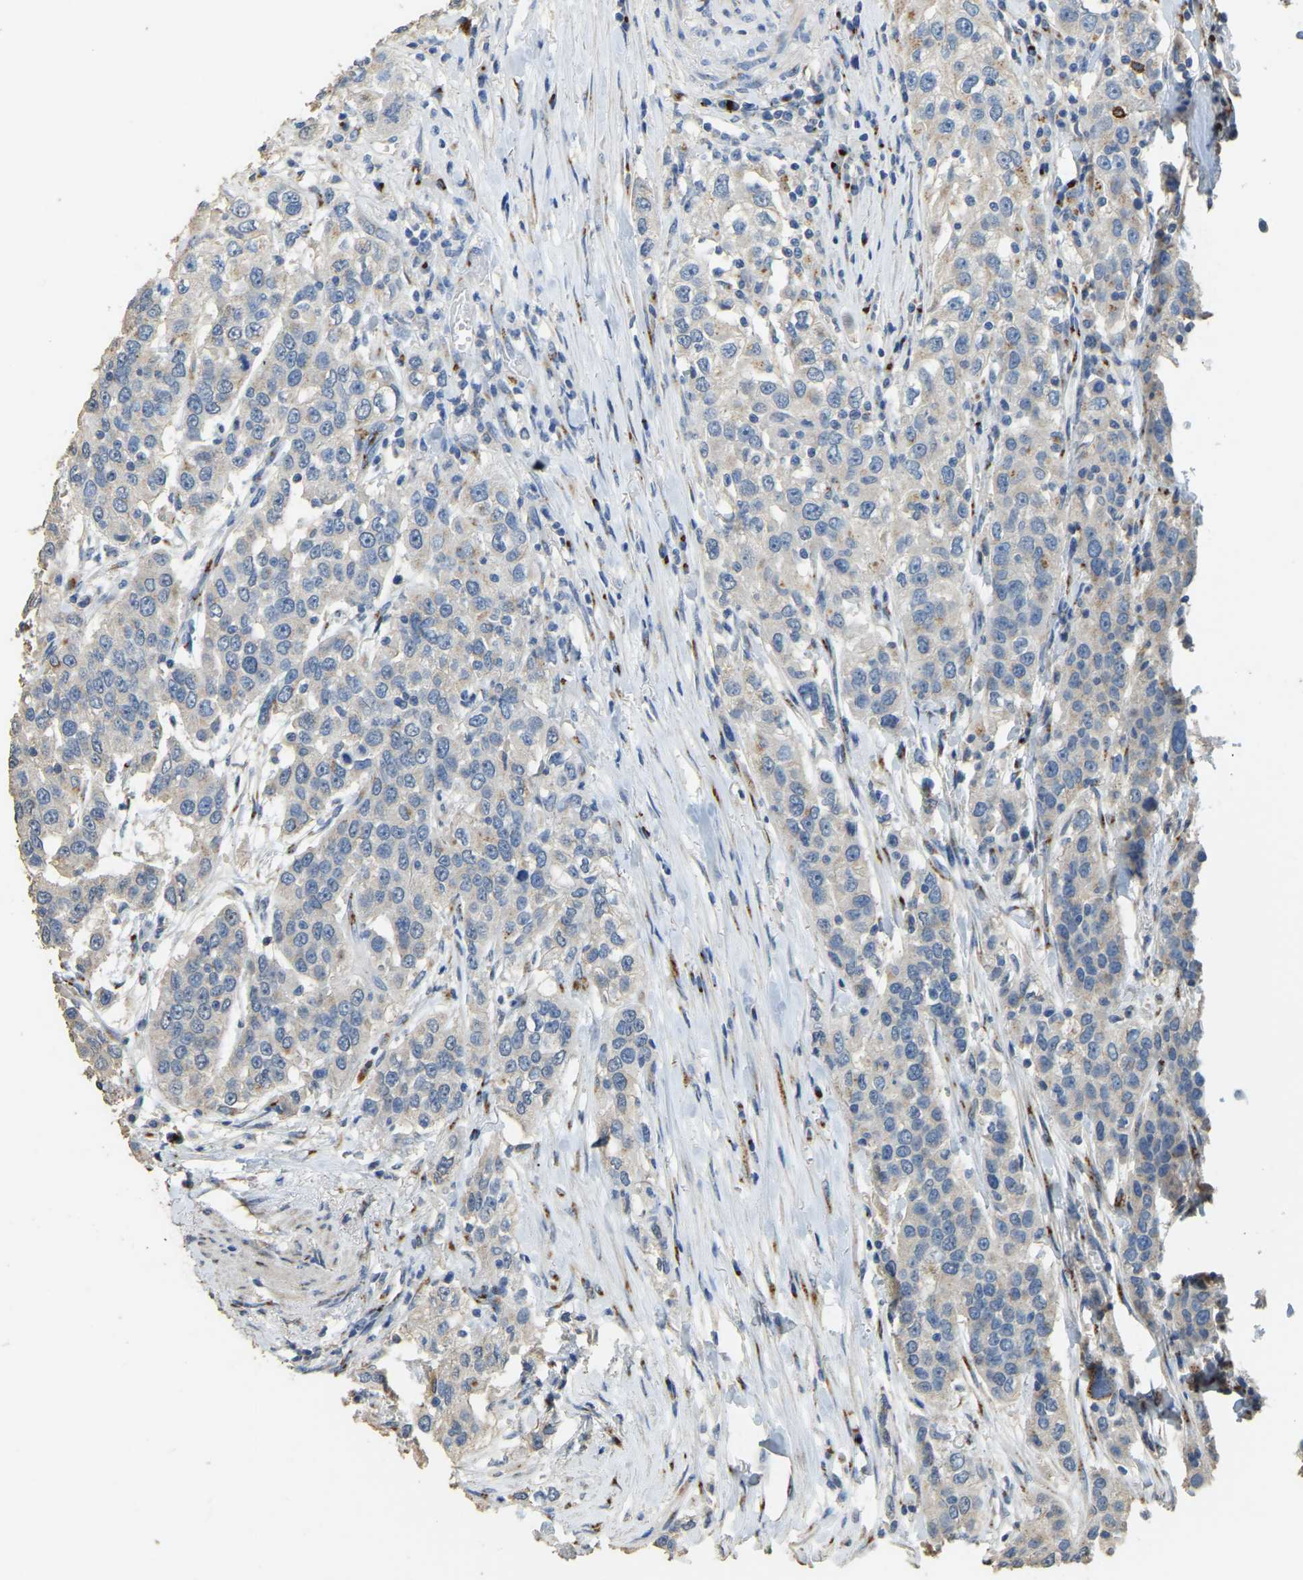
{"staining": {"intensity": "negative", "quantity": "none", "location": "none"}, "tissue": "urothelial cancer", "cell_type": "Tumor cells", "image_type": "cancer", "snomed": [{"axis": "morphology", "description": "Urothelial carcinoma, High grade"}, {"axis": "topography", "description": "Urinary bladder"}], "caption": "There is no significant expression in tumor cells of urothelial carcinoma (high-grade).", "gene": "FAM174A", "patient": {"sex": "female", "age": 80}}